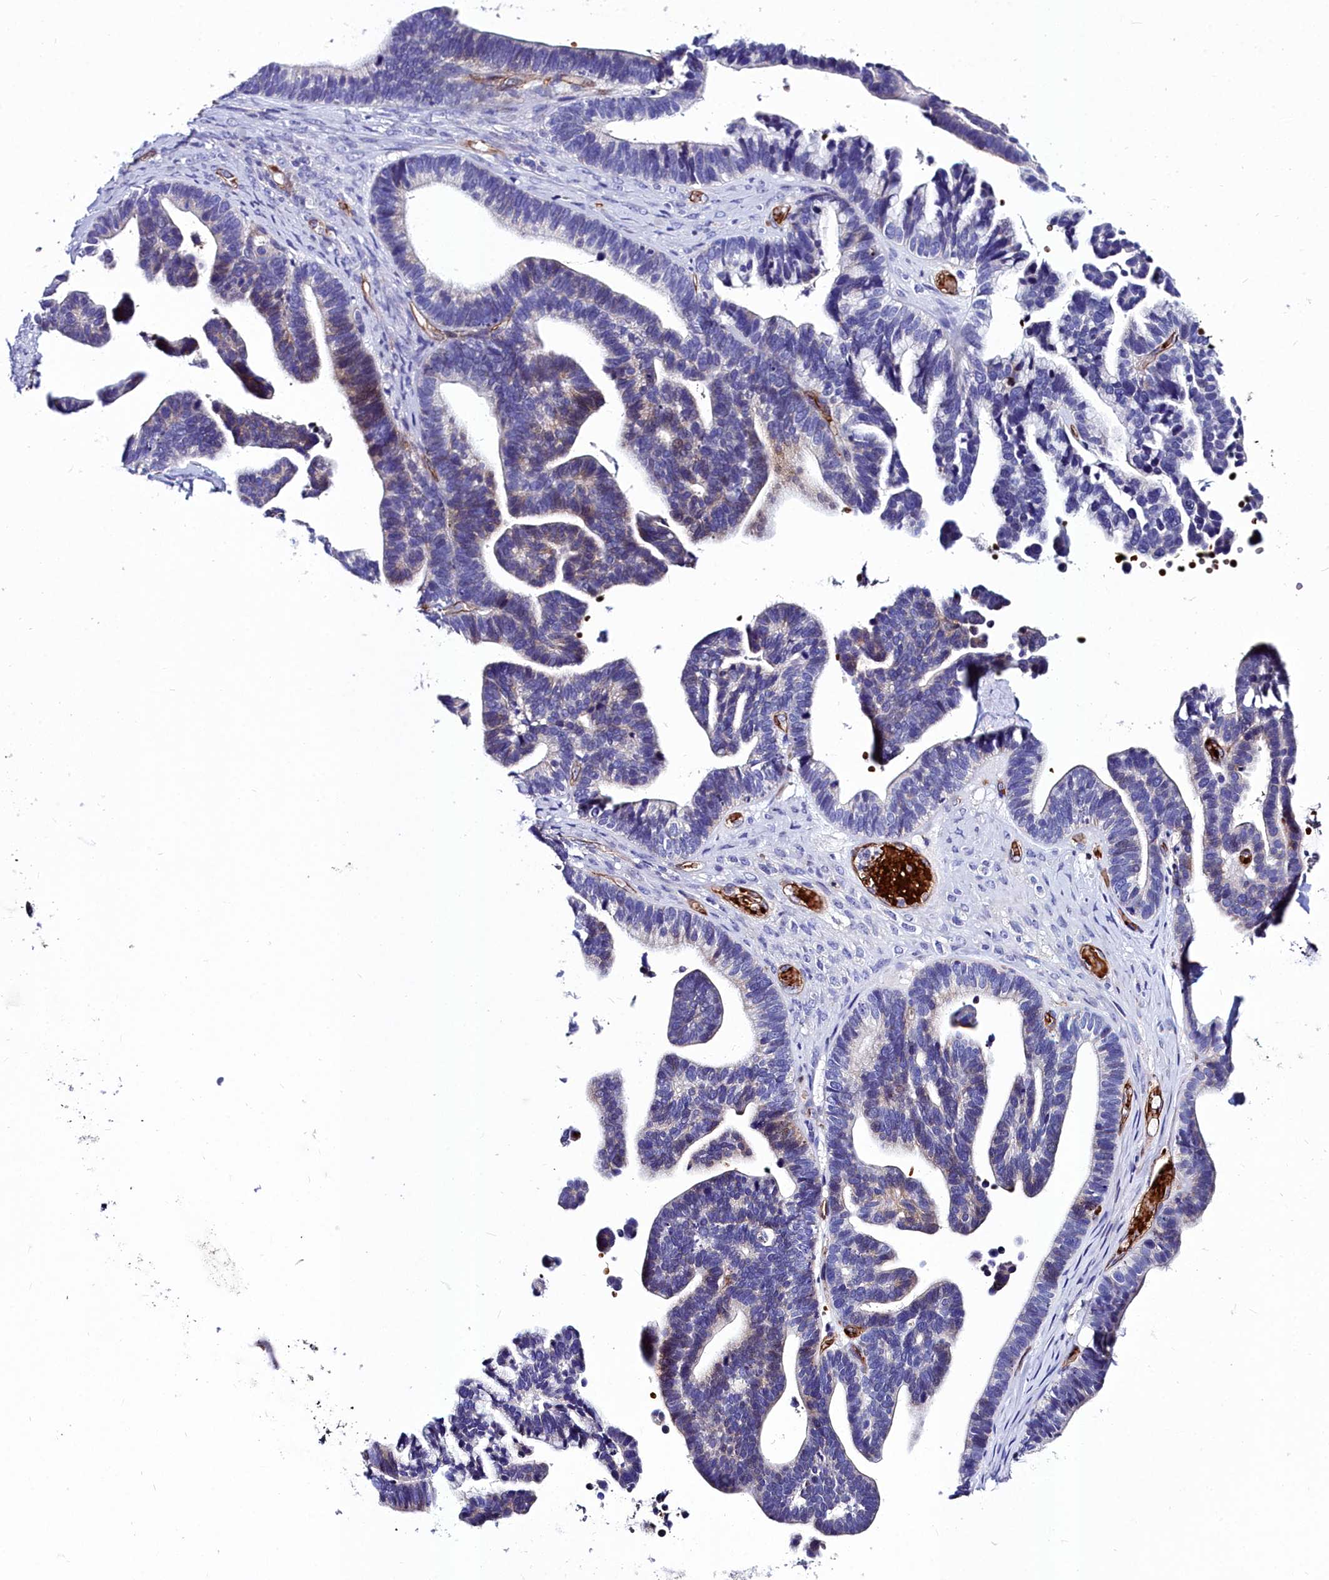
{"staining": {"intensity": "weak", "quantity": "<25%", "location": "cytoplasmic/membranous"}, "tissue": "ovarian cancer", "cell_type": "Tumor cells", "image_type": "cancer", "snomed": [{"axis": "morphology", "description": "Cystadenocarcinoma, serous, NOS"}, {"axis": "topography", "description": "Ovary"}], "caption": "Protein analysis of ovarian cancer (serous cystadenocarcinoma) demonstrates no significant staining in tumor cells.", "gene": "CYP4F11", "patient": {"sex": "female", "age": 56}}